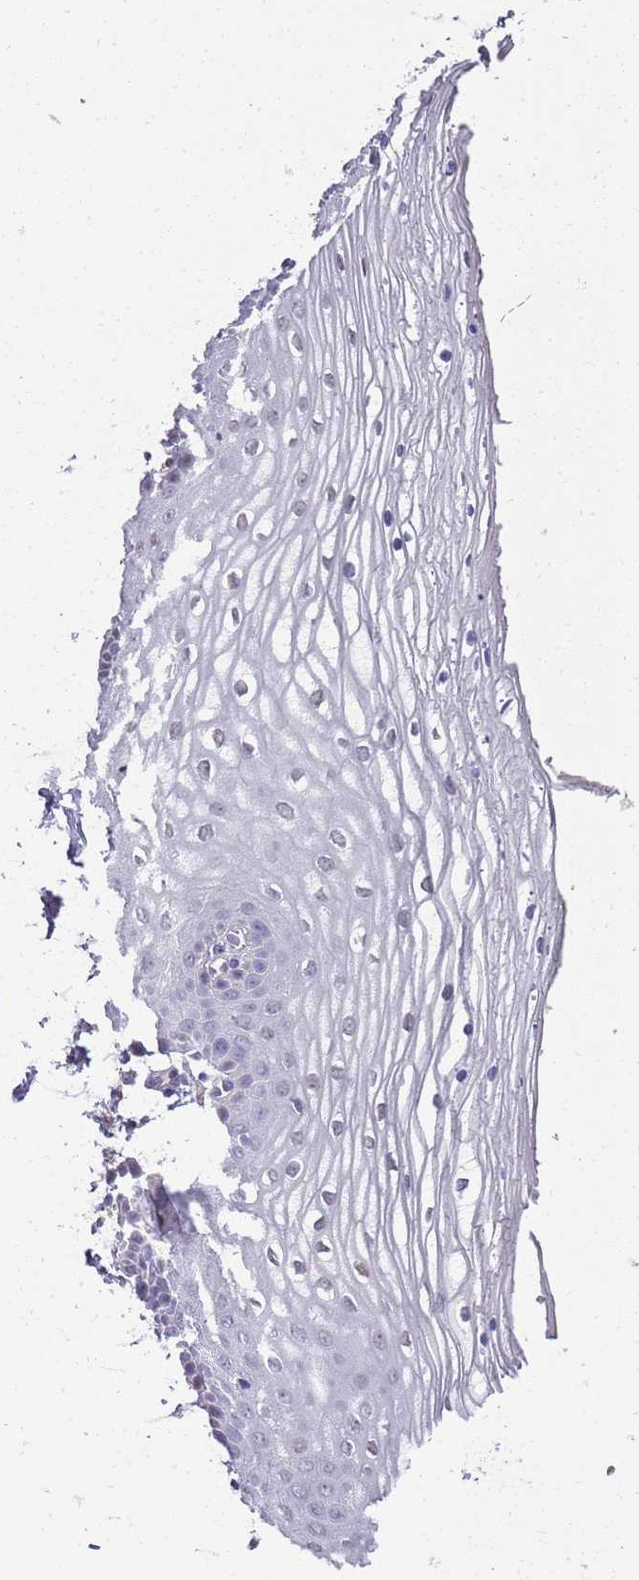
{"staining": {"intensity": "negative", "quantity": "none", "location": "none"}, "tissue": "vagina", "cell_type": "Squamous epithelial cells", "image_type": "normal", "snomed": [{"axis": "morphology", "description": "Normal tissue, NOS"}, {"axis": "topography", "description": "Vagina"}], "caption": "Normal vagina was stained to show a protein in brown. There is no significant positivity in squamous epithelial cells.", "gene": "CTRC", "patient": {"sex": "female", "age": 68}}